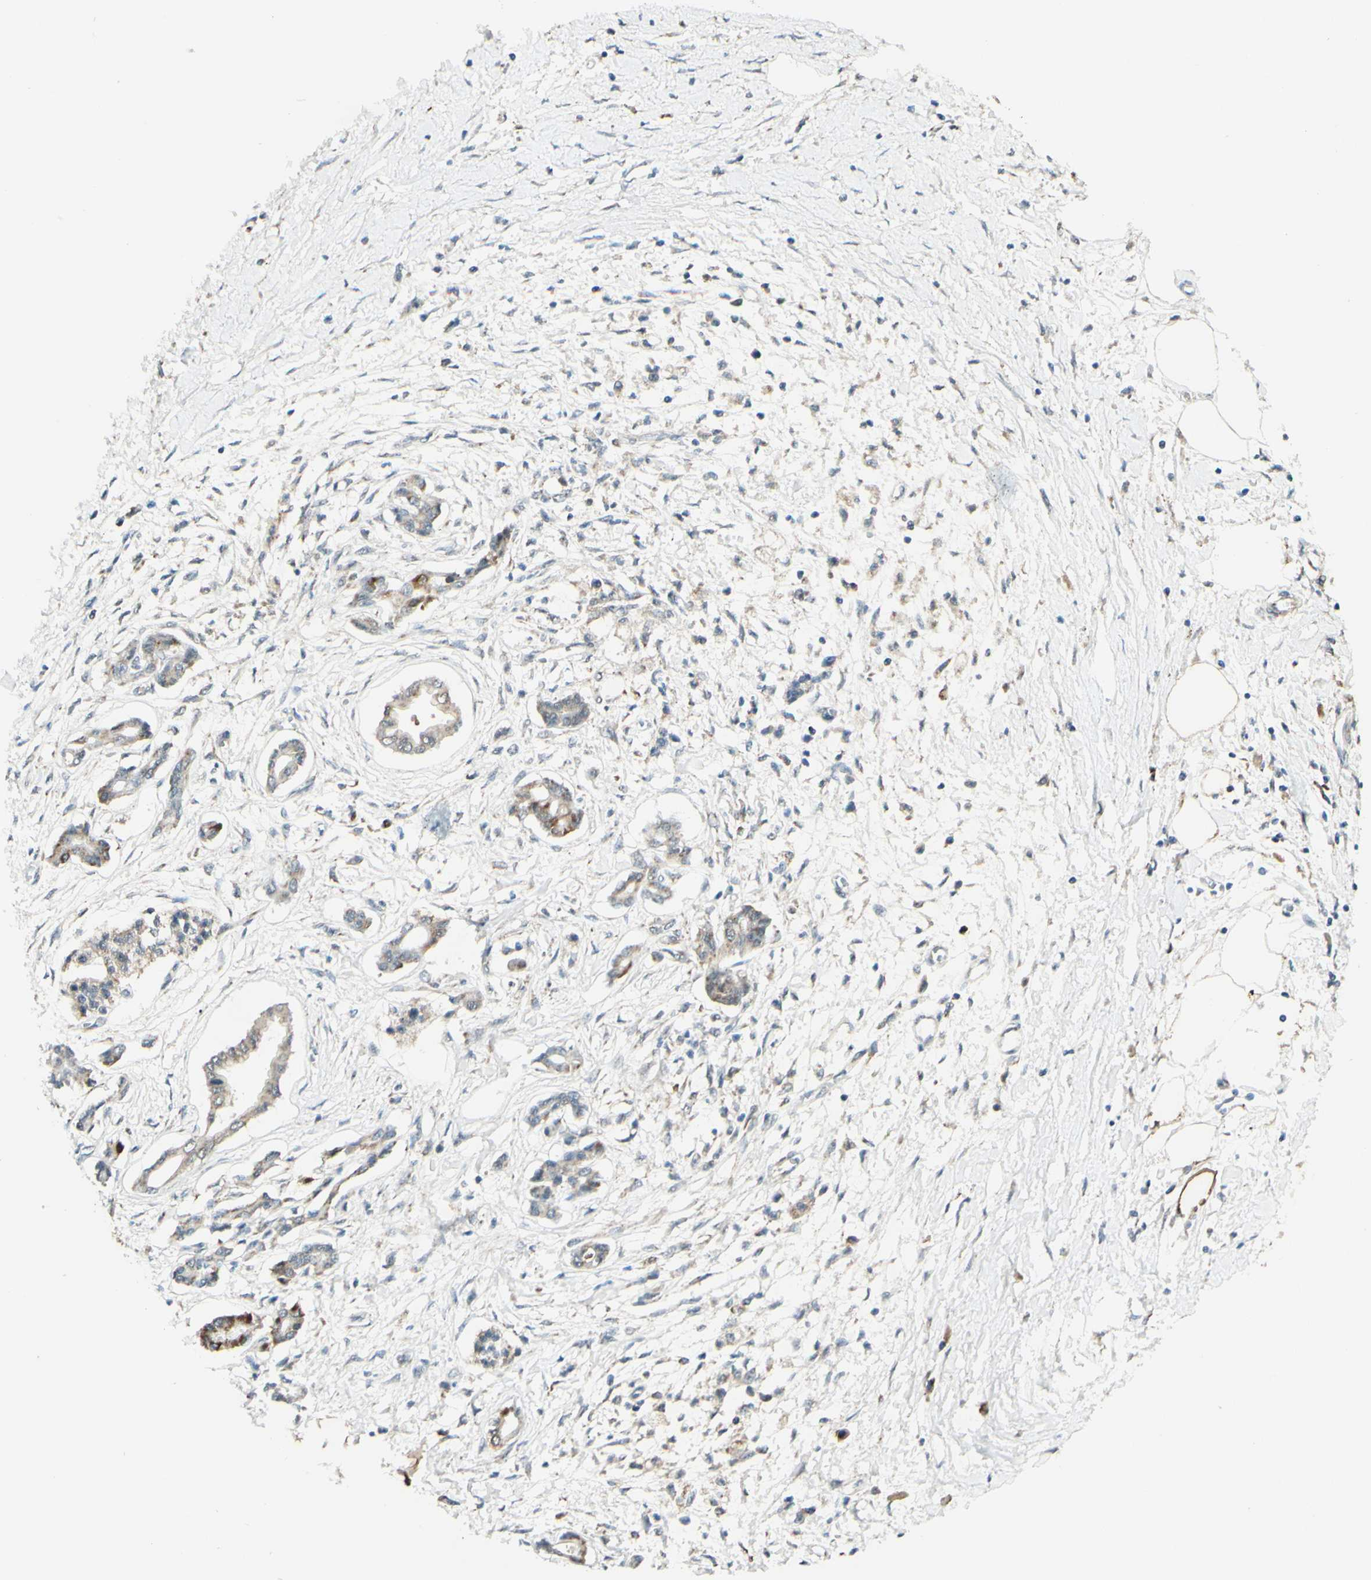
{"staining": {"intensity": "weak", "quantity": ">75%", "location": "cytoplasmic/membranous"}, "tissue": "pancreatic cancer", "cell_type": "Tumor cells", "image_type": "cancer", "snomed": [{"axis": "morphology", "description": "Adenocarcinoma, NOS"}, {"axis": "topography", "description": "Pancreas"}], "caption": "Immunohistochemical staining of pancreatic cancer (adenocarcinoma) displays low levels of weak cytoplasmic/membranous positivity in about >75% of tumor cells.", "gene": "DHRS3", "patient": {"sex": "male", "age": 56}}